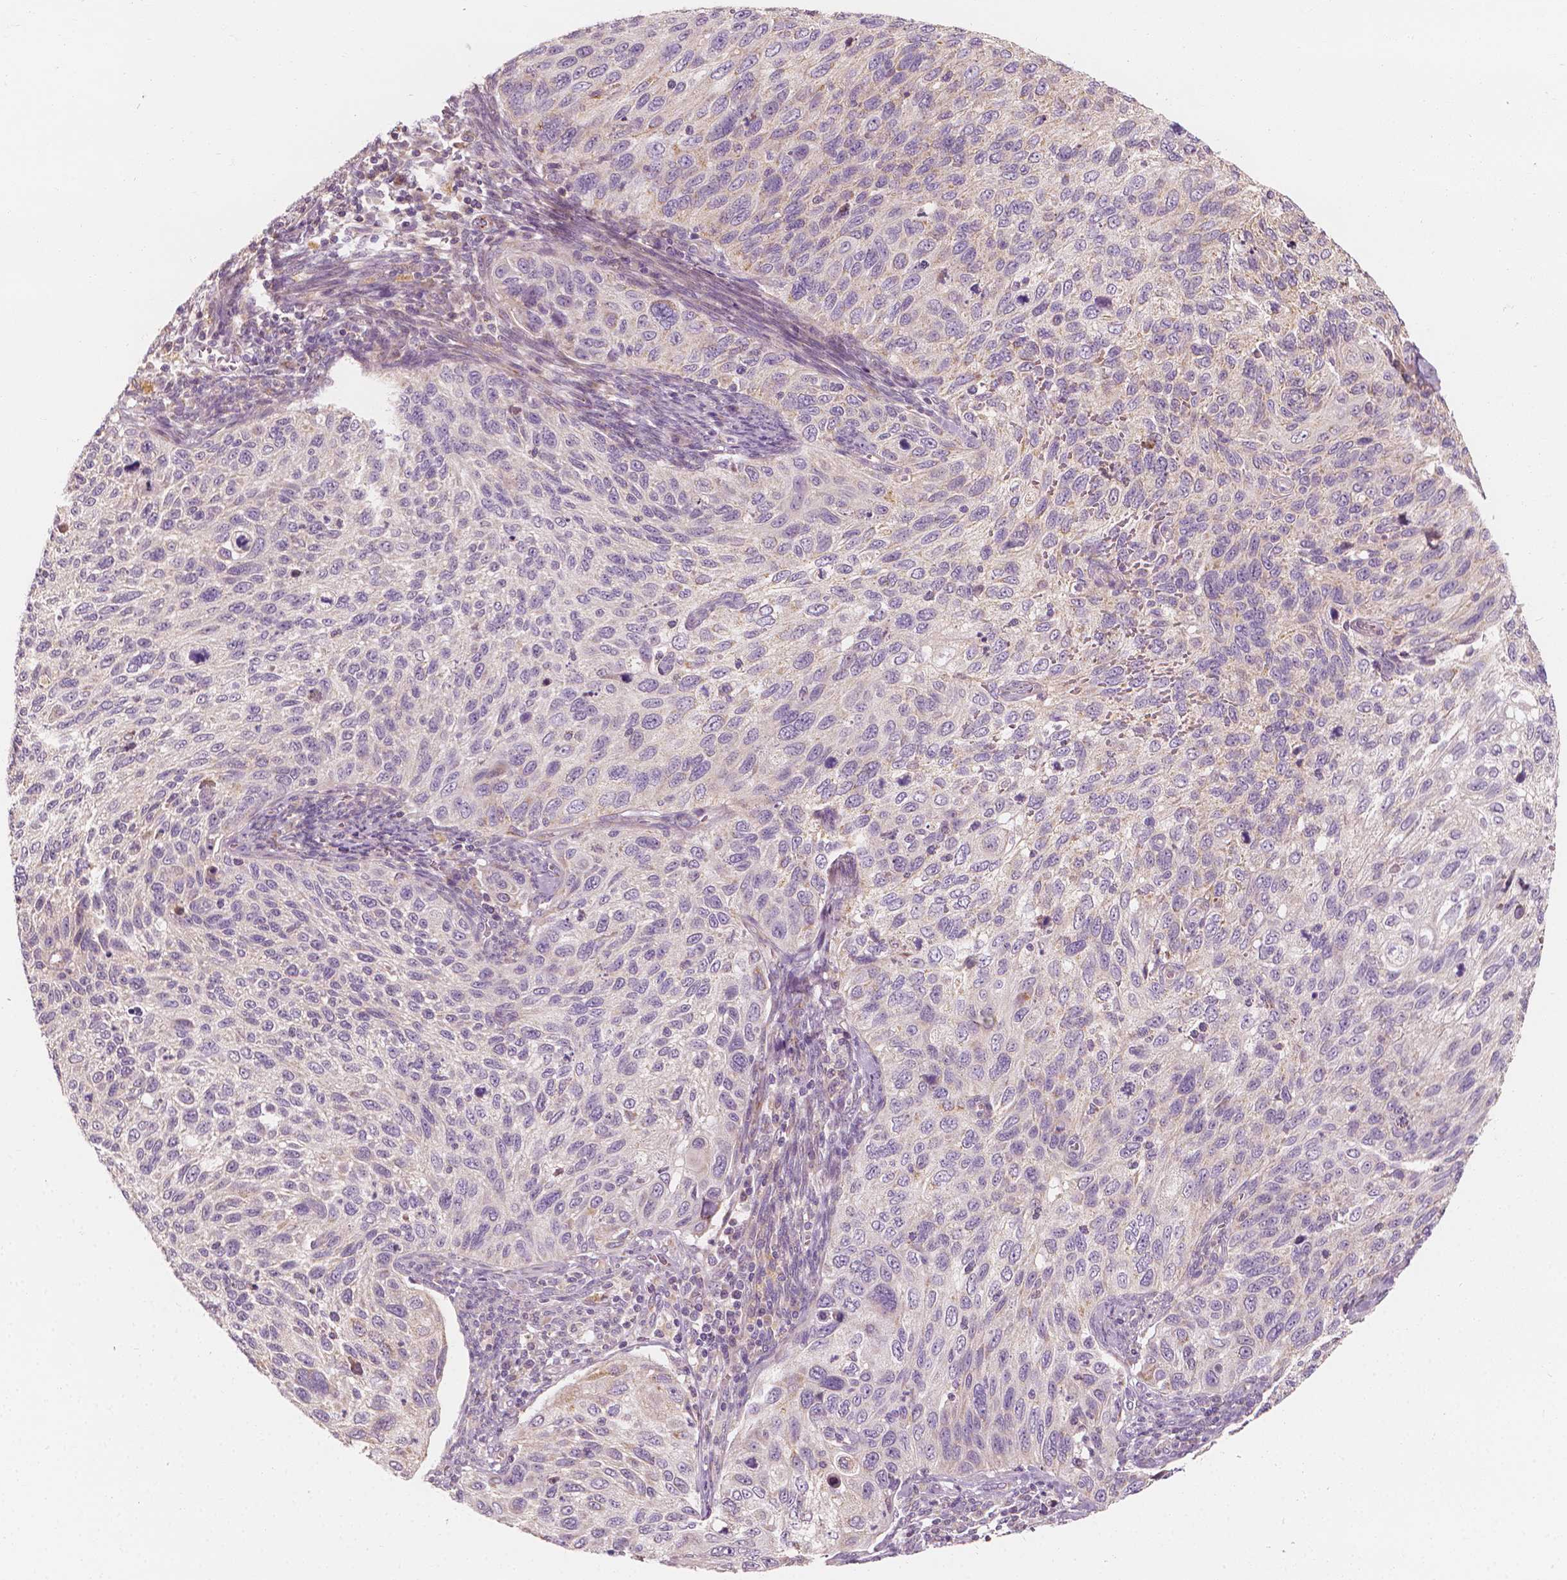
{"staining": {"intensity": "negative", "quantity": "none", "location": "none"}, "tissue": "cervical cancer", "cell_type": "Tumor cells", "image_type": "cancer", "snomed": [{"axis": "morphology", "description": "Squamous cell carcinoma, NOS"}, {"axis": "topography", "description": "Cervix"}], "caption": "Tumor cells show no significant staining in cervical cancer.", "gene": "SHPK", "patient": {"sex": "female", "age": 70}}